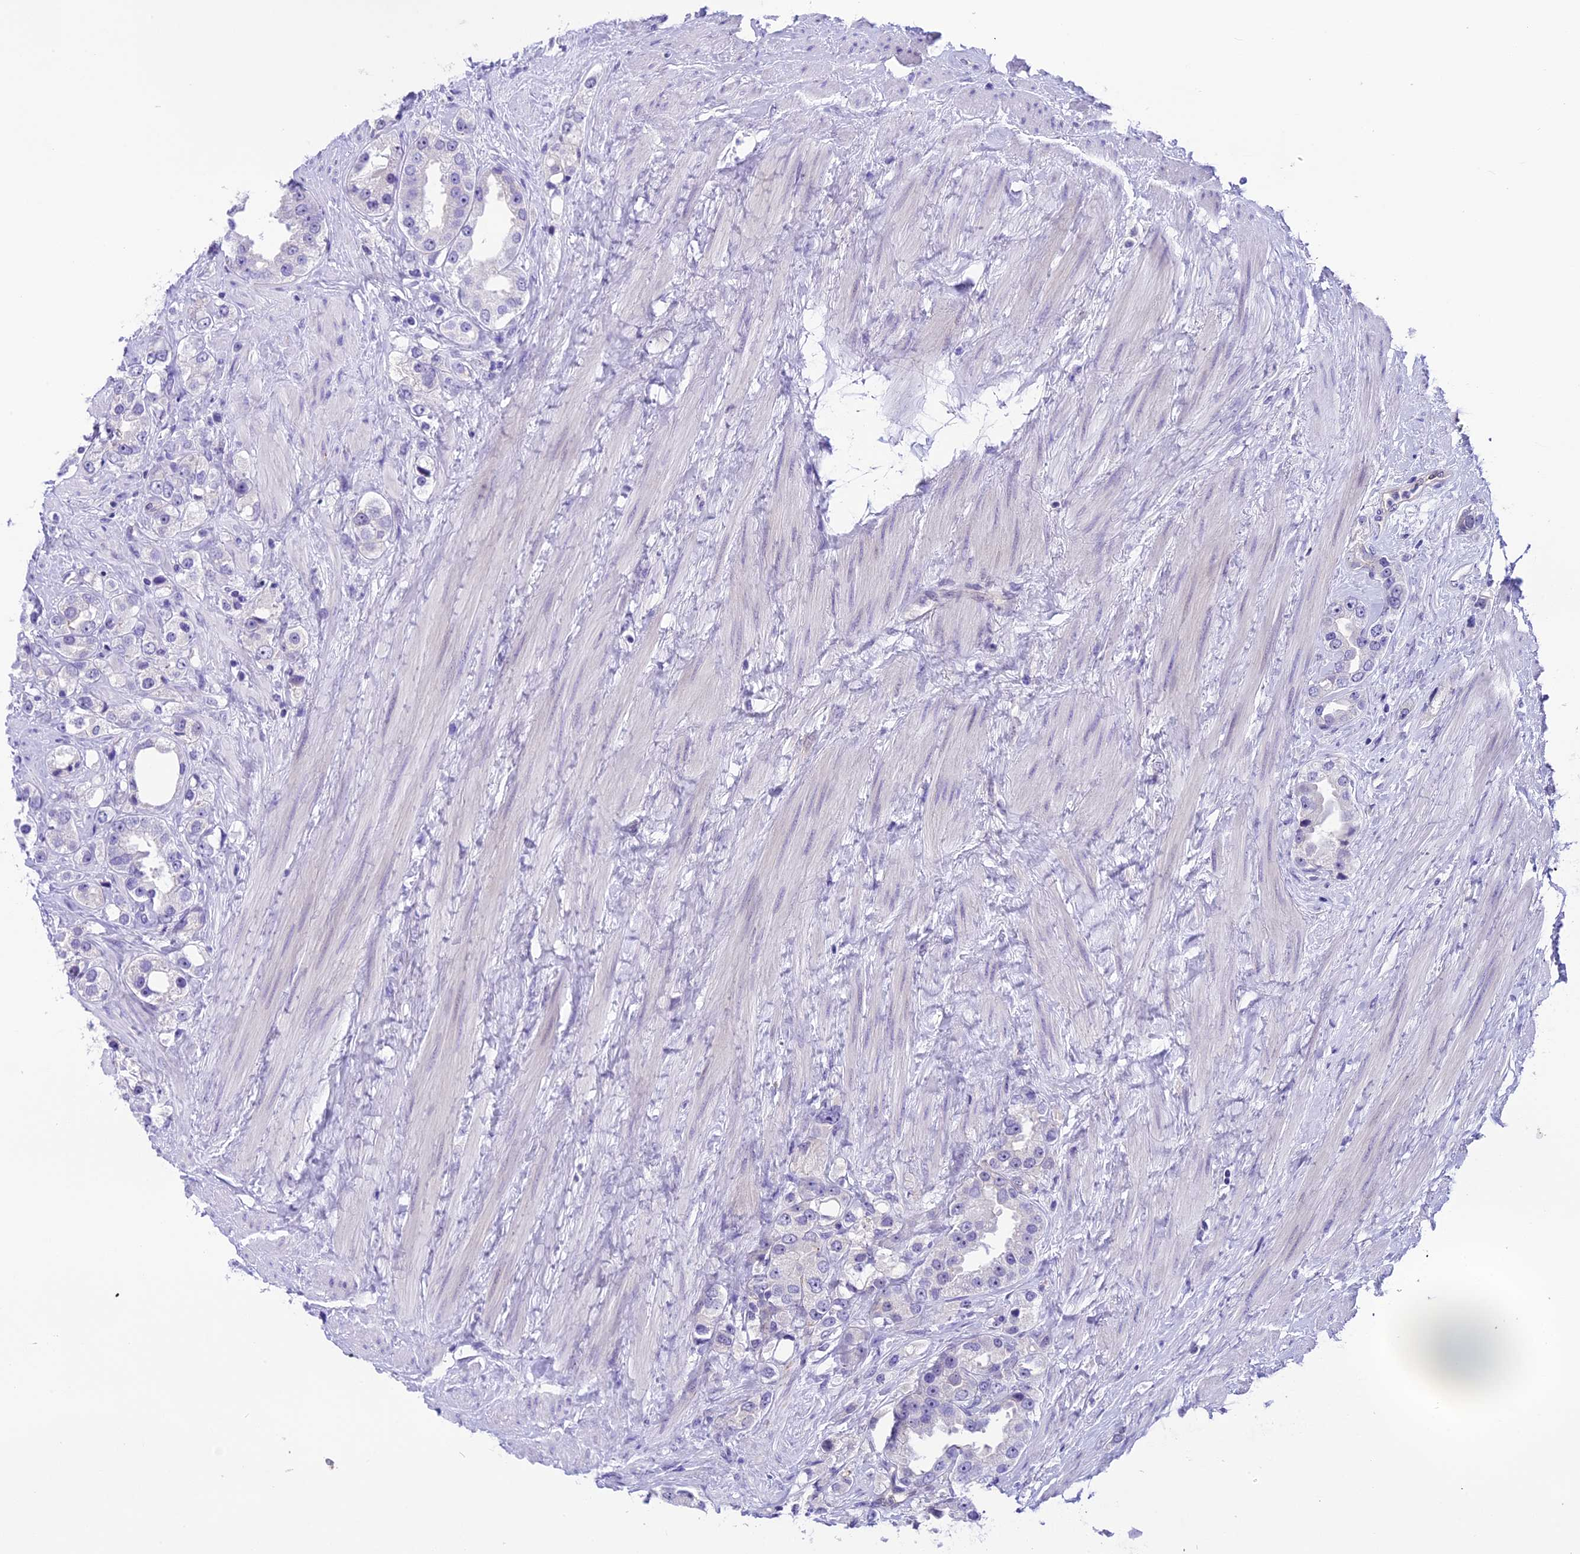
{"staining": {"intensity": "negative", "quantity": "none", "location": "none"}, "tissue": "prostate cancer", "cell_type": "Tumor cells", "image_type": "cancer", "snomed": [{"axis": "morphology", "description": "Adenocarcinoma, NOS"}, {"axis": "topography", "description": "Prostate"}], "caption": "IHC histopathology image of neoplastic tissue: human prostate cancer stained with DAB demonstrates no significant protein staining in tumor cells. (Stains: DAB immunohistochemistry with hematoxylin counter stain, Microscopy: brightfield microscopy at high magnification).", "gene": "PRR15", "patient": {"sex": "male", "age": 79}}